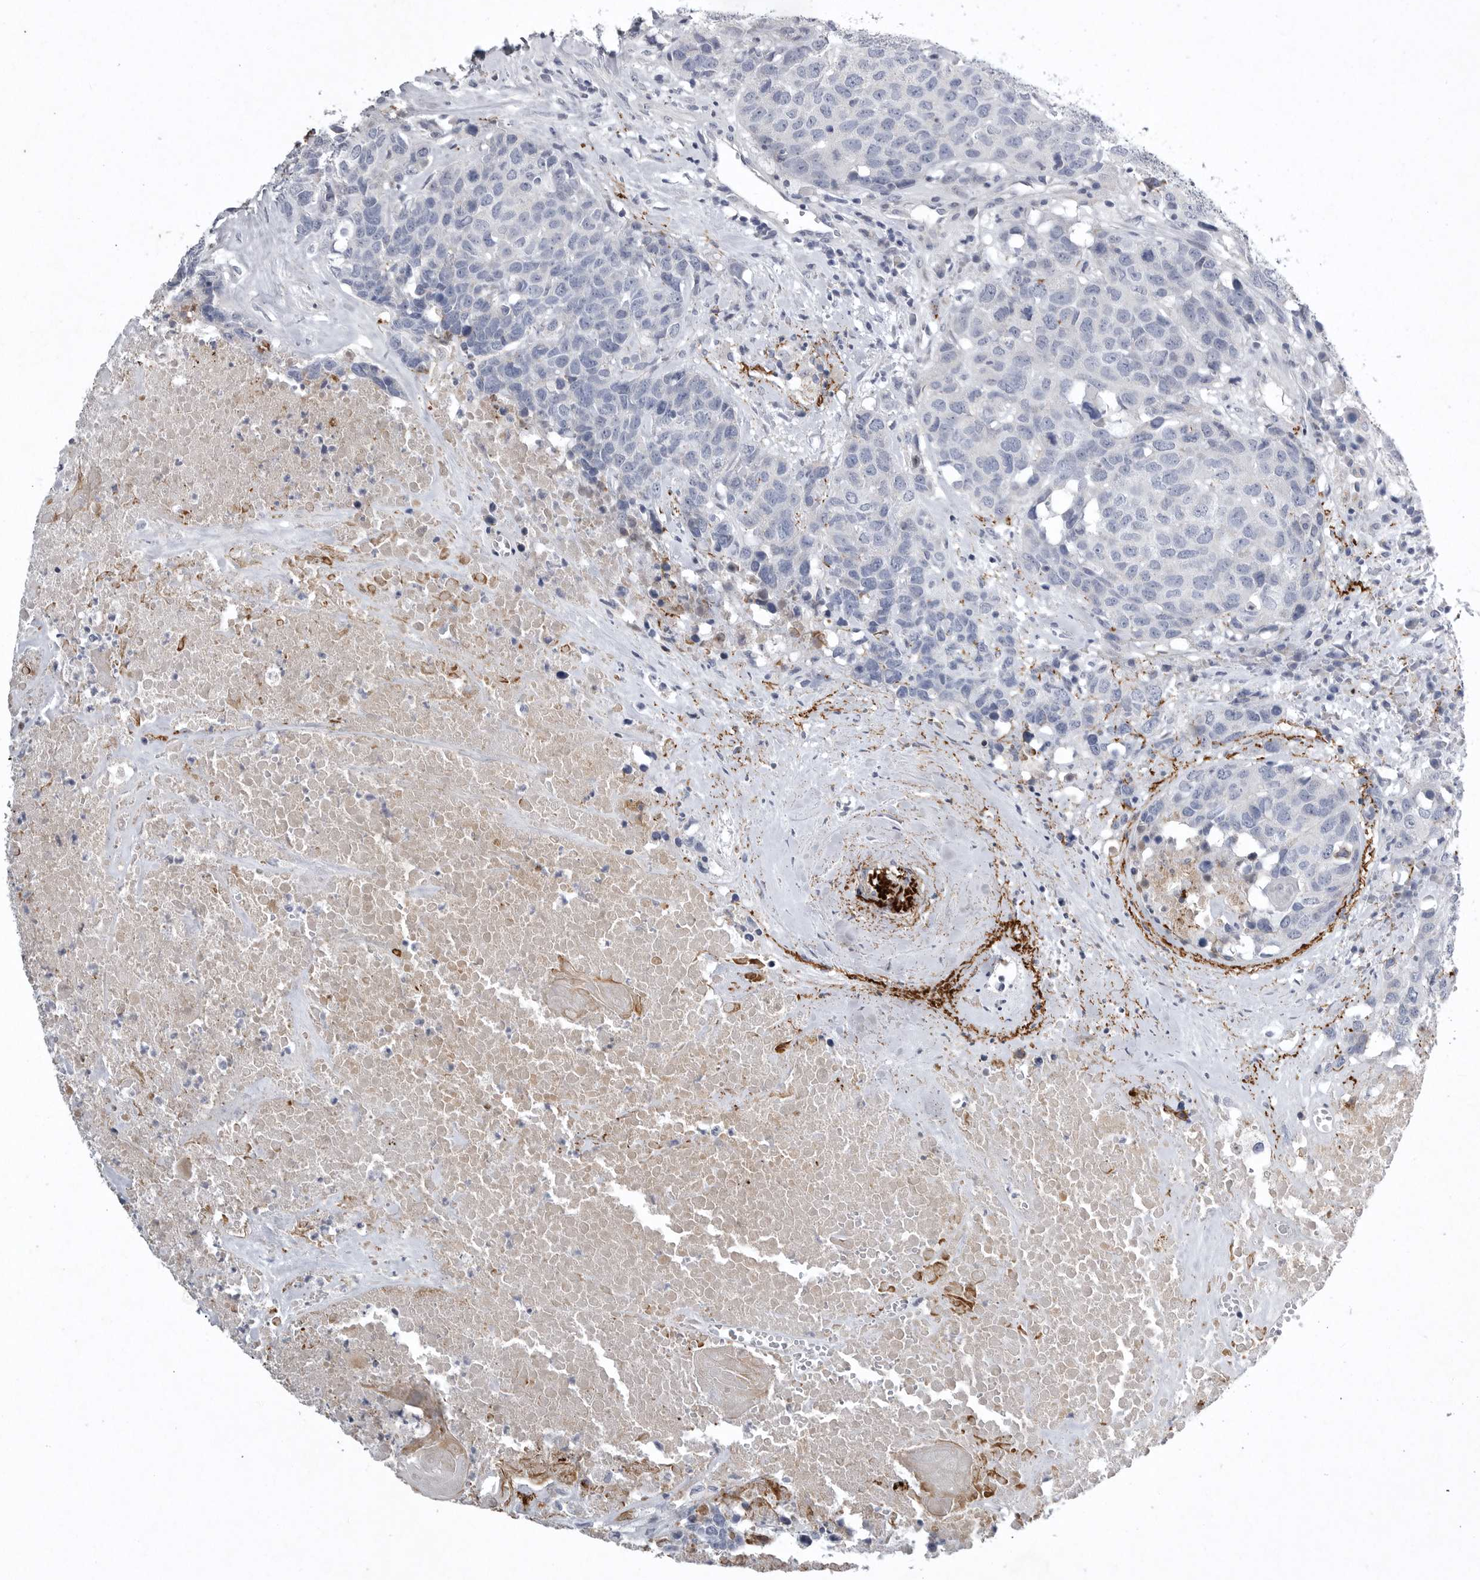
{"staining": {"intensity": "negative", "quantity": "none", "location": "none"}, "tissue": "head and neck cancer", "cell_type": "Tumor cells", "image_type": "cancer", "snomed": [{"axis": "morphology", "description": "Squamous cell carcinoma, NOS"}, {"axis": "topography", "description": "Head-Neck"}], "caption": "Tumor cells are negative for brown protein staining in head and neck cancer.", "gene": "CRP", "patient": {"sex": "male", "age": 66}}